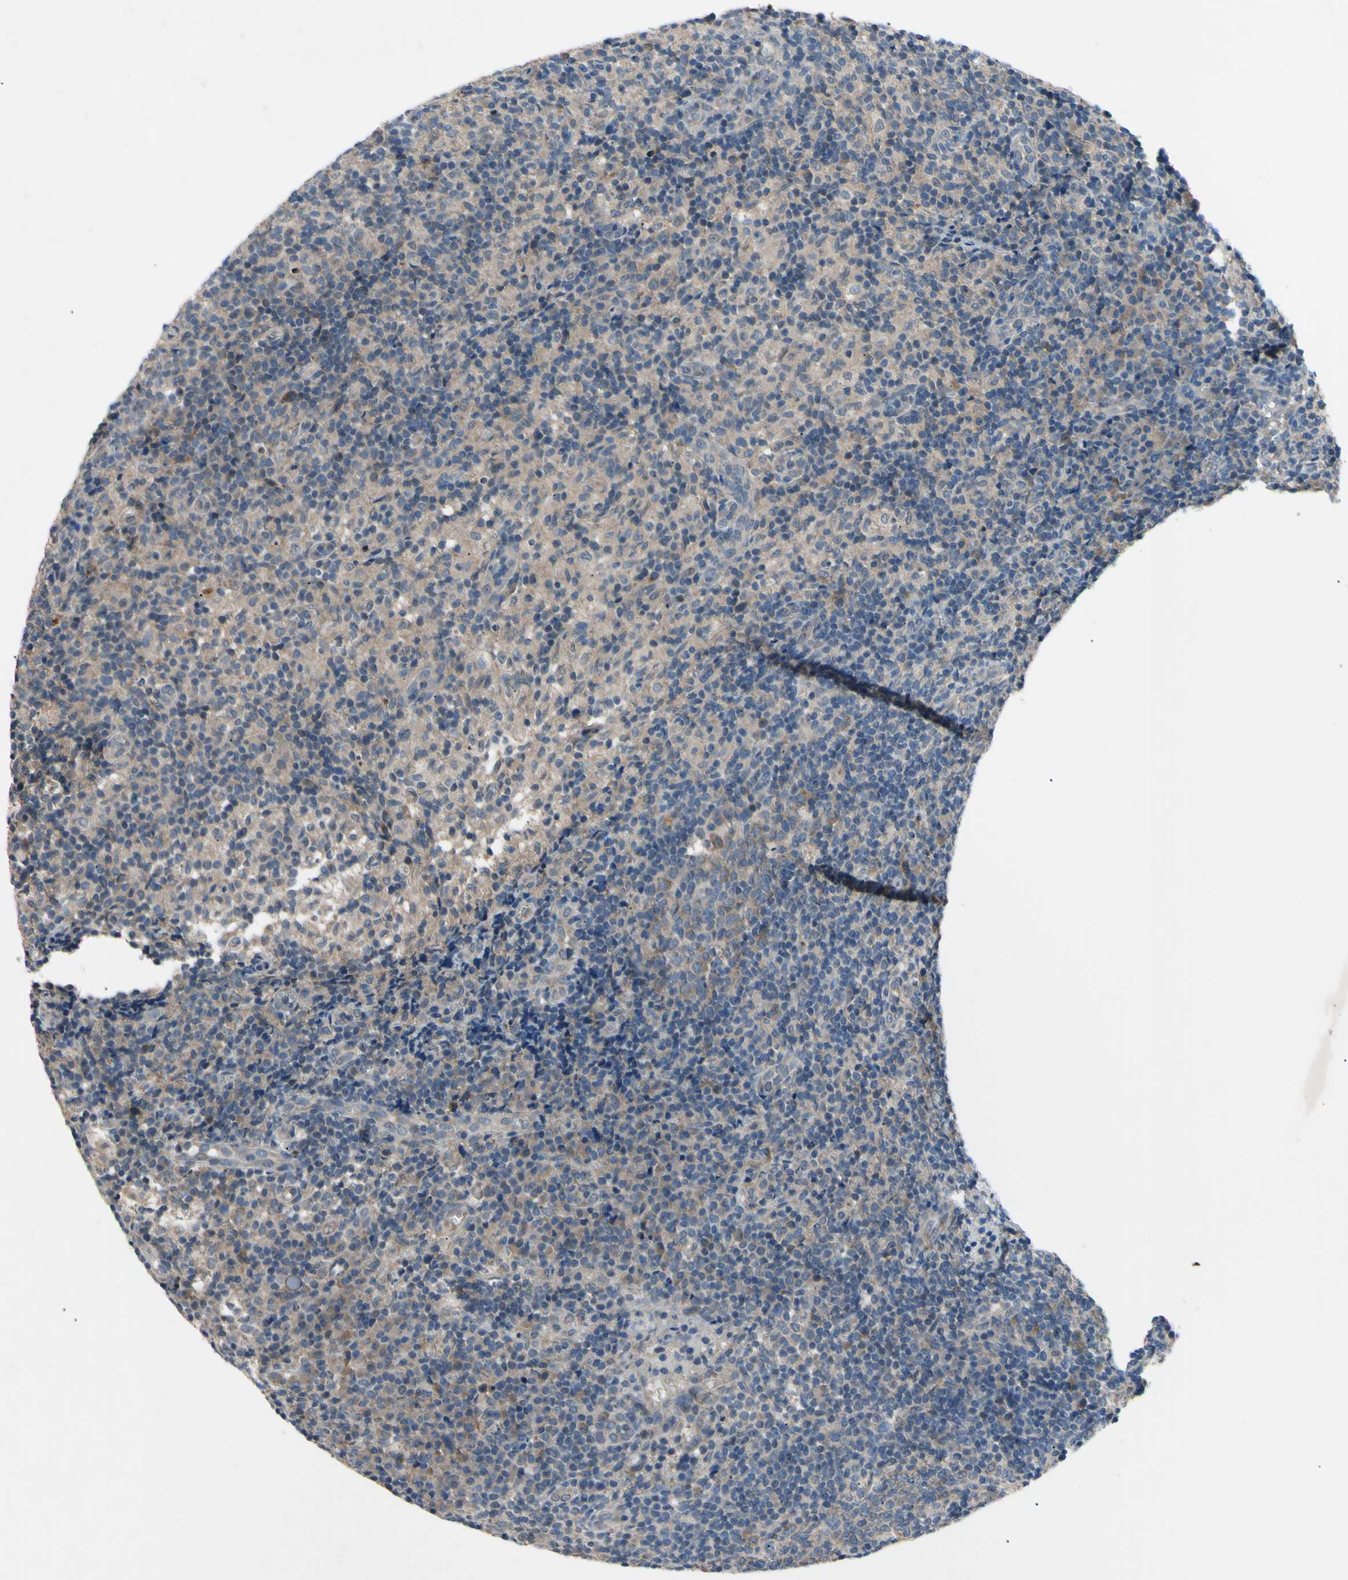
{"staining": {"intensity": "weak", "quantity": ">75%", "location": "cytoplasmic/membranous"}, "tissue": "lymph node", "cell_type": "Germinal center cells", "image_type": "normal", "snomed": [{"axis": "morphology", "description": "Normal tissue, NOS"}, {"axis": "morphology", "description": "Inflammation, NOS"}, {"axis": "topography", "description": "Lymph node"}], "caption": "A micrograph of human lymph node stained for a protein exhibits weak cytoplasmic/membranous brown staining in germinal center cells. The protein of interest is stained brown, and the nuclei are stained in blue (DAB (3,3'-diaminobenzidine) IHC with brightfield microscopy, high magnification).", "gene": "HILPDA", "patient": {"sex": "male", "age": 55}}